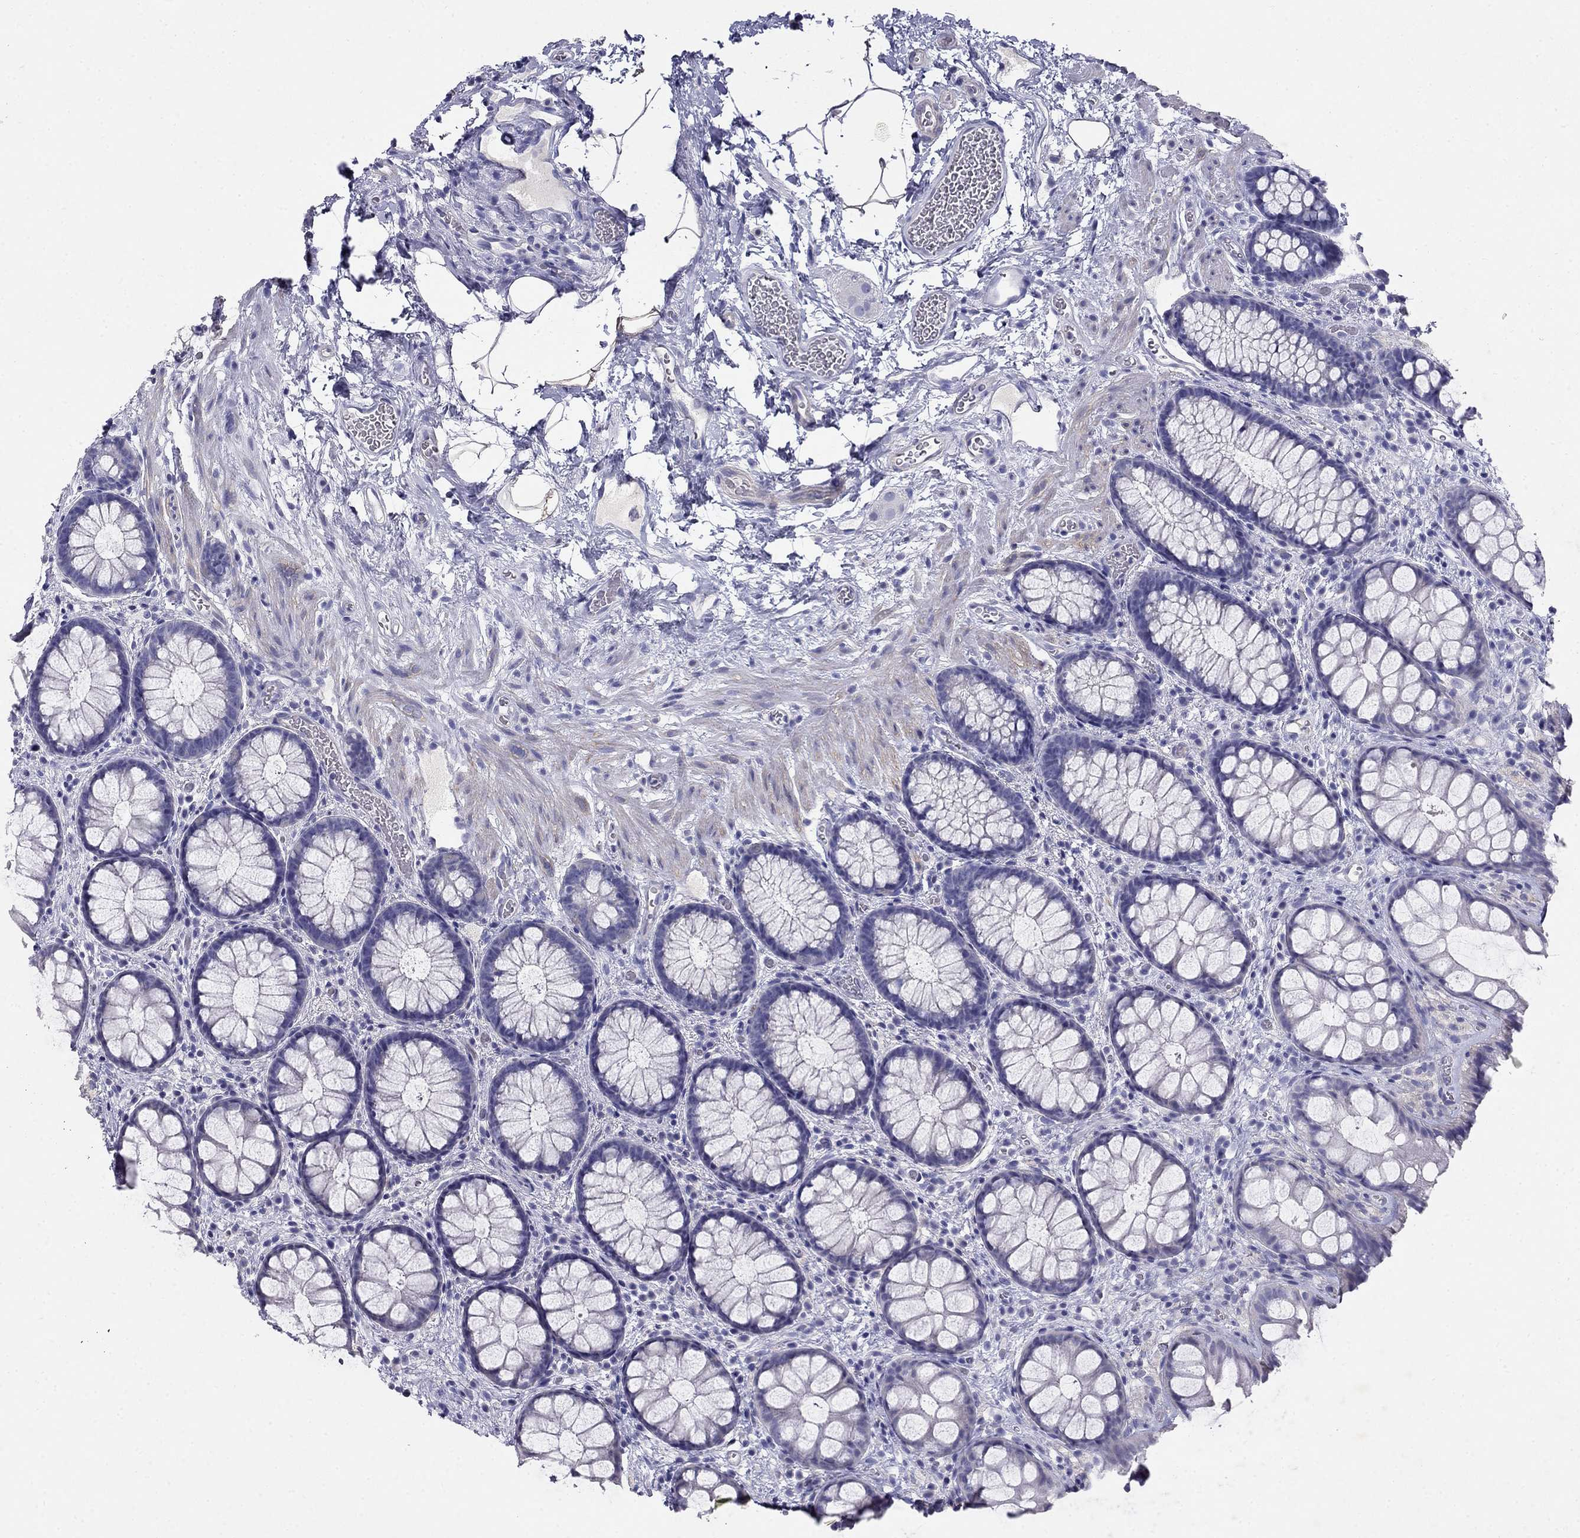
{"staining": {"intensity": "negative", "quantity": "none", "location": "none"}, "tissue": "rectum", "cell_type": "Glandular cells", "image_type": "normal", "snomed": [{"axis": "morphology", "description": "Normal tissue, NOS"}, {"axis": "topography", "description": "Rectum"}], "caption": "A high-resolution micrograph shows IHC staining of normal rectum, which shows no significant staining in glandular cells.", "gene": "LY6H", "patient": {"sex": "female", "age": 62}}